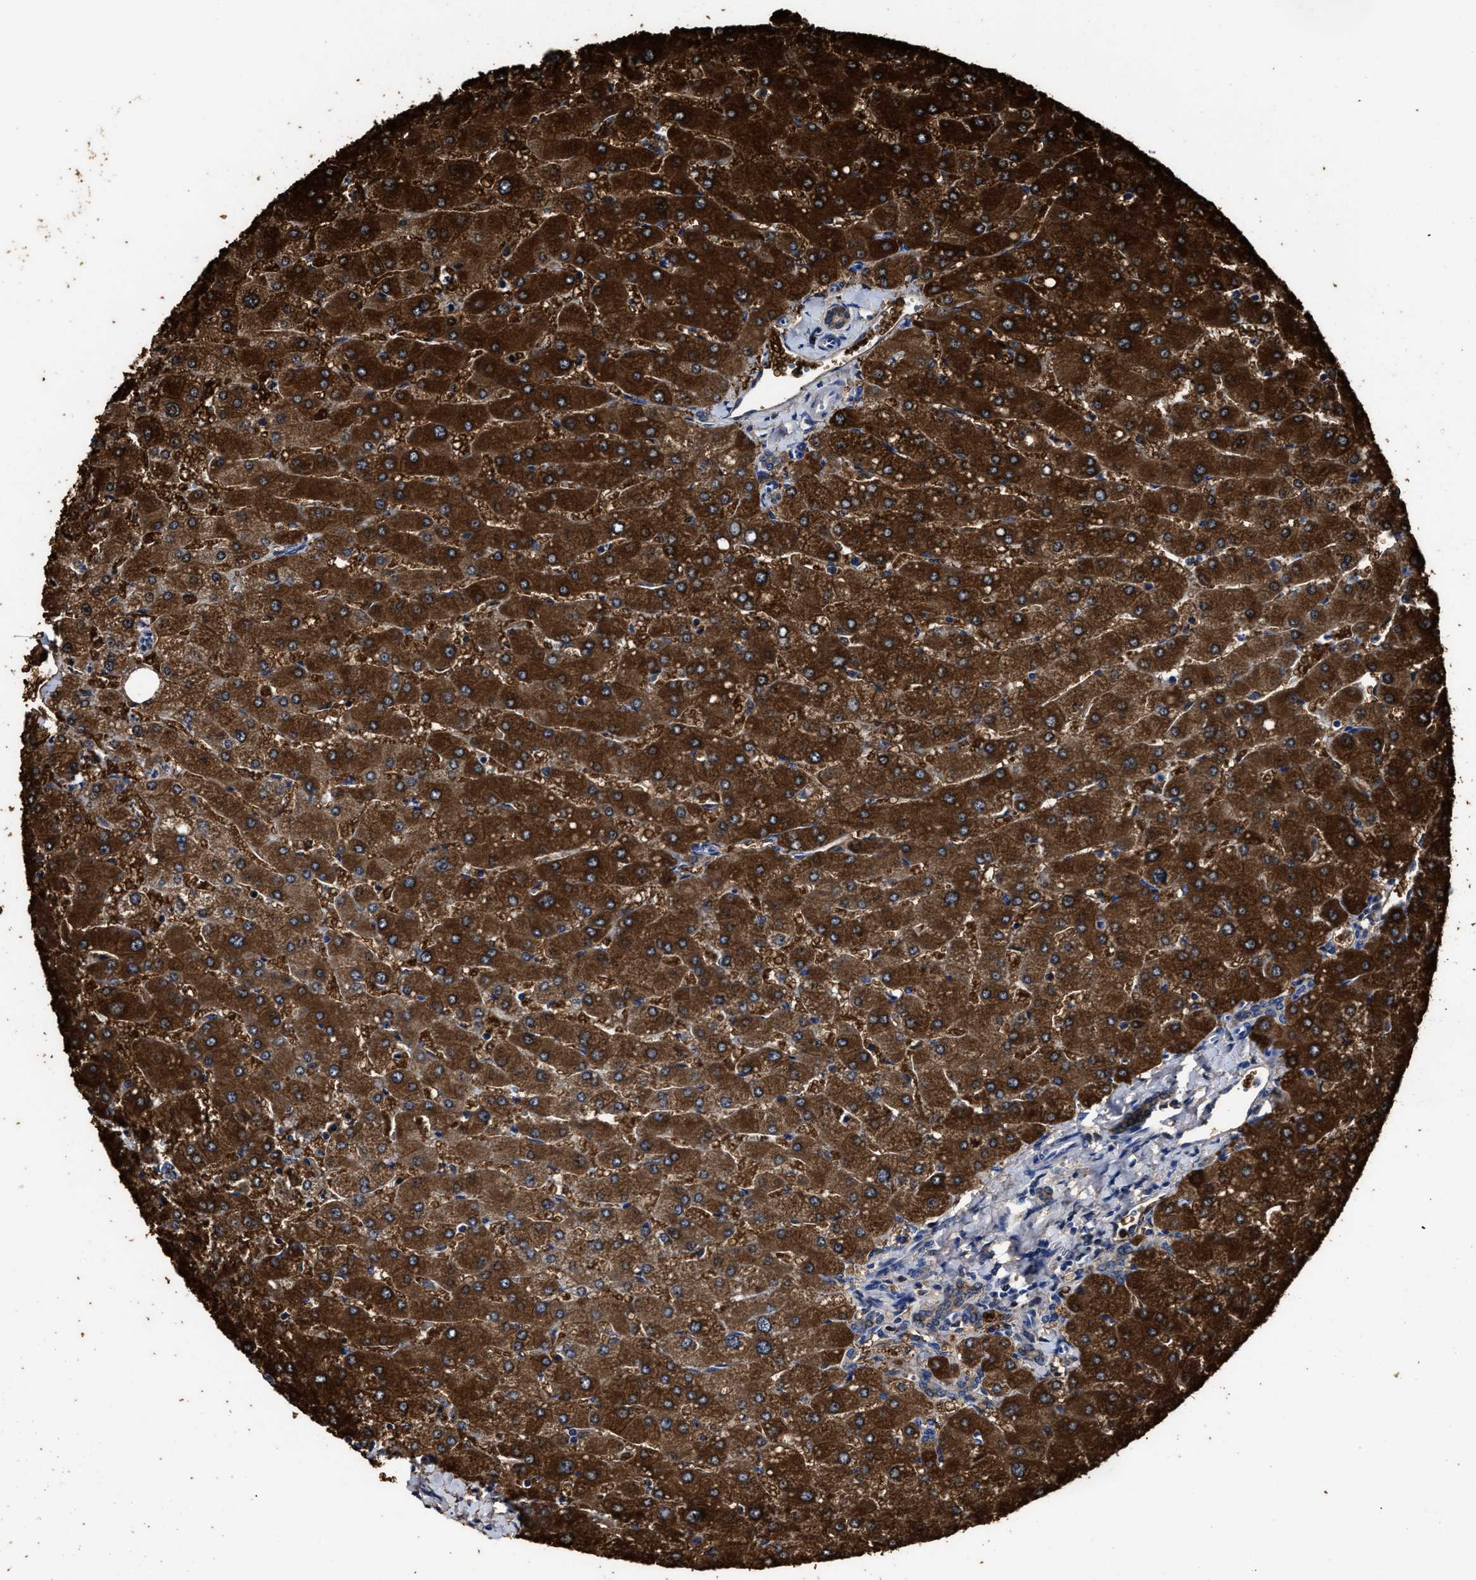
{"staining": {"intensity": "moderate", "quantity": ">75%", "location": "cytoplasmic/membranous"}, "tissue": "liver", "cell_type": "Cholangiocytes", "image_type": "normal", "snomed": [{"axis": "morphology", "description": "Normal tissue, NOS"}, {"axis": "topography", "description": "Liver"}], "caption": "This photomicrograph exhibits normal liver stained with immunohistochemistry (IHC) to label a protein in brown. The cytoplasmic/membranous of cholangiocytes show moderate positivity for the protein. Nuclei are counter-stained blue.", "gene": "PRPF4B", "patient": {"sex": "male", "age": 55}}